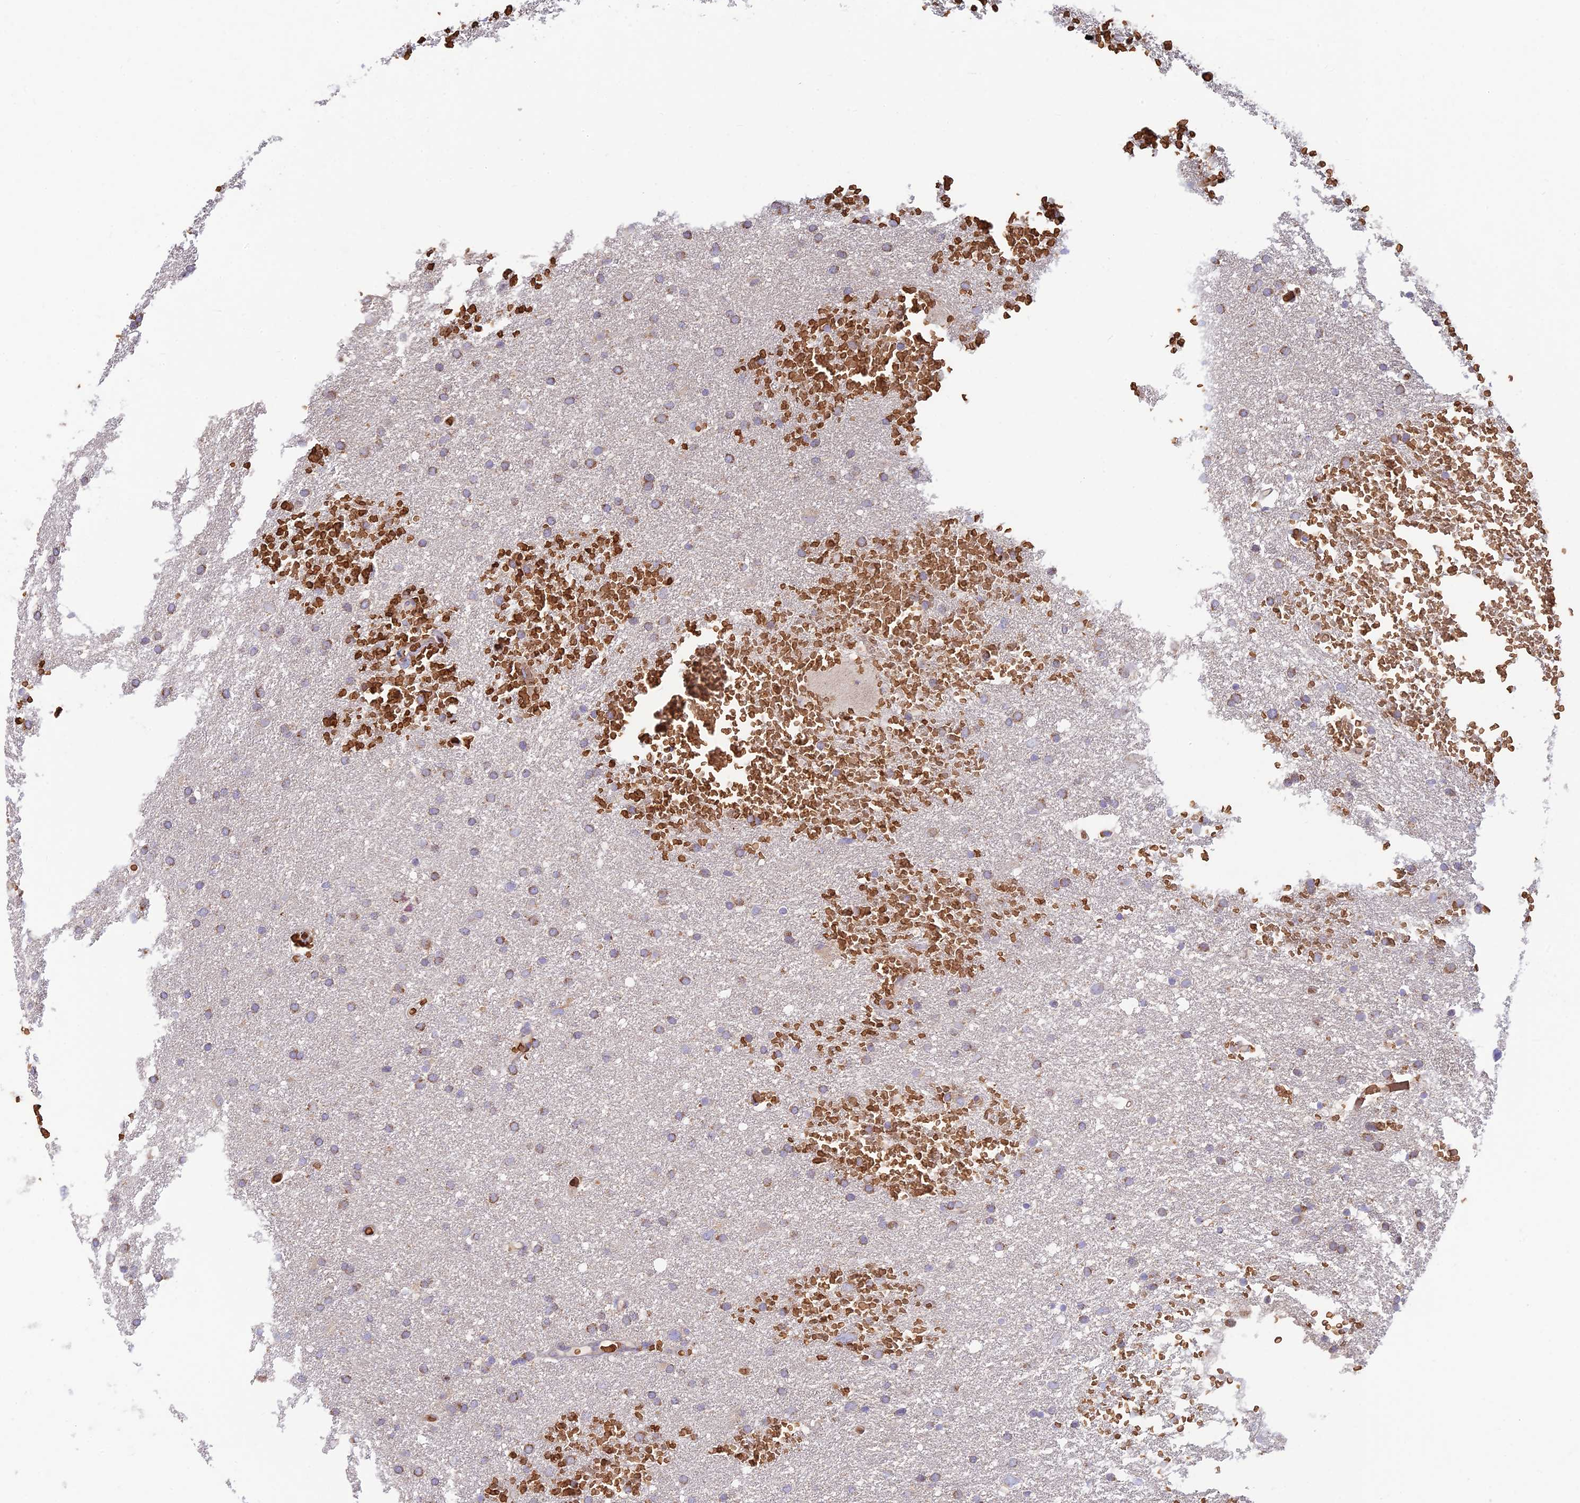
{"staining": {"intensity": "moderate", "quantity": "25%-75%", "location": "cytoplasmic/membranous"}, "tissue": "glioma", "cell_type": "Tumor cells", "image_type": "cancer", "snomed": [{"axis": "morphology", "description": "Glioma, malignant, High grade"}, {"axis": "topography", "description": "Cerebral cortex"}], "caption": "The micrograph shows immunohistochemical staining of malignant glioma (high-grade). There is moderate cytoplasmic/membranous staining is identified in about 25%-75% of tumor cells. (brown staining indicates protein expression, while blue staining denotes nuclei).", "gene": "UFSP2", "patient": {"sex": "female", "age": 36}}